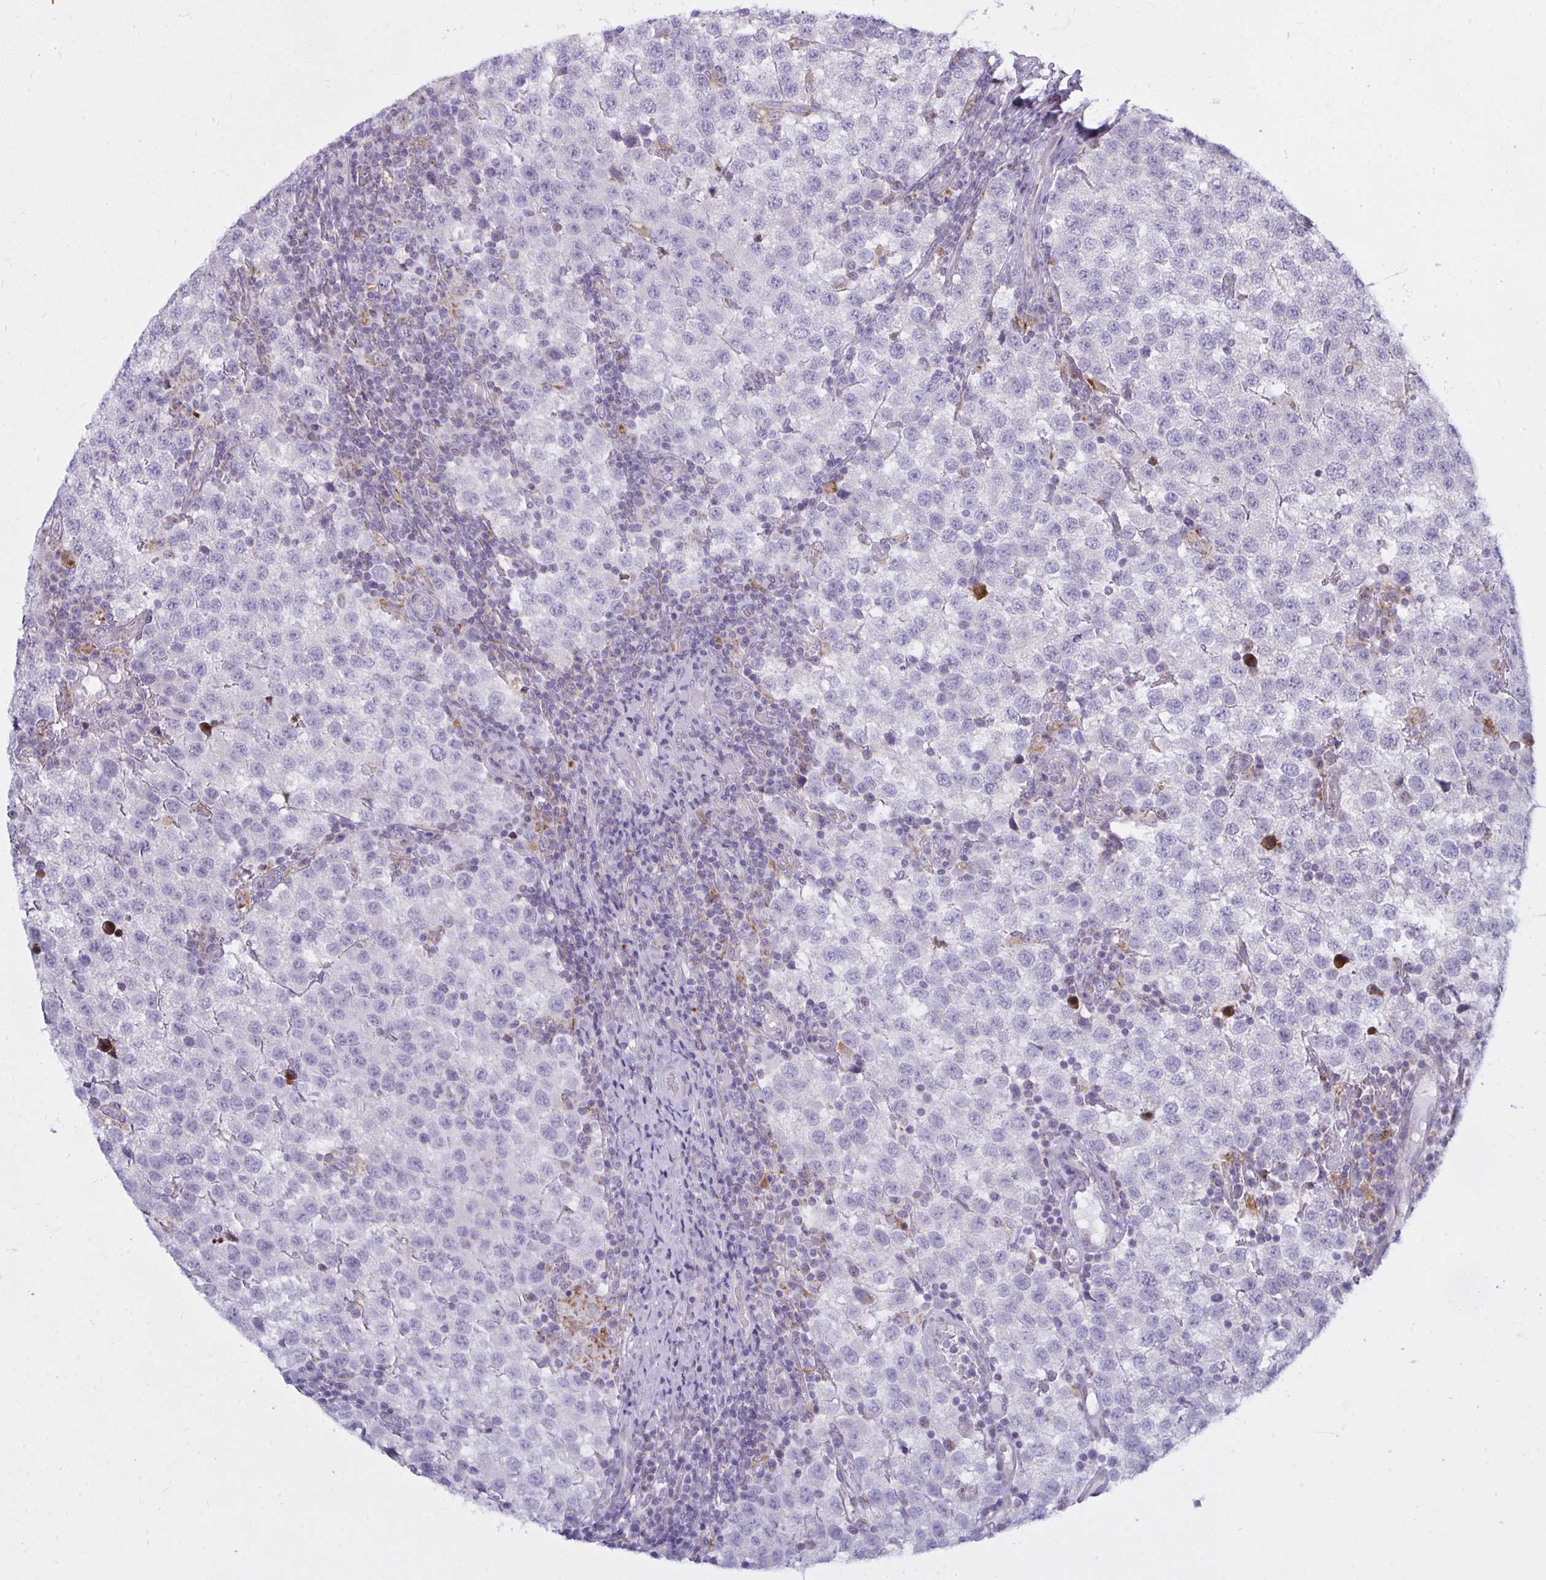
{"staining": {"intensity": "negative", "quantity": "none", "location": "none"}, "tissue": "testis cancer", "cell_type": "Tumor cells", "image_type": "cancer", "snomed": [{"axis": "morphology", "description": "Seminoma, NOS"}, {"axis": "topography", "description": "Testis"}], "caption": "Photomicrograph shows no significant protein positivity in tumor cells of seminoma (testis). (DAB (3,3'-diaminobenzidine) IHC with hematoxylin counter stain).", "gene": "ATG9A", "patient": {"sex": "male", "age": 34}}